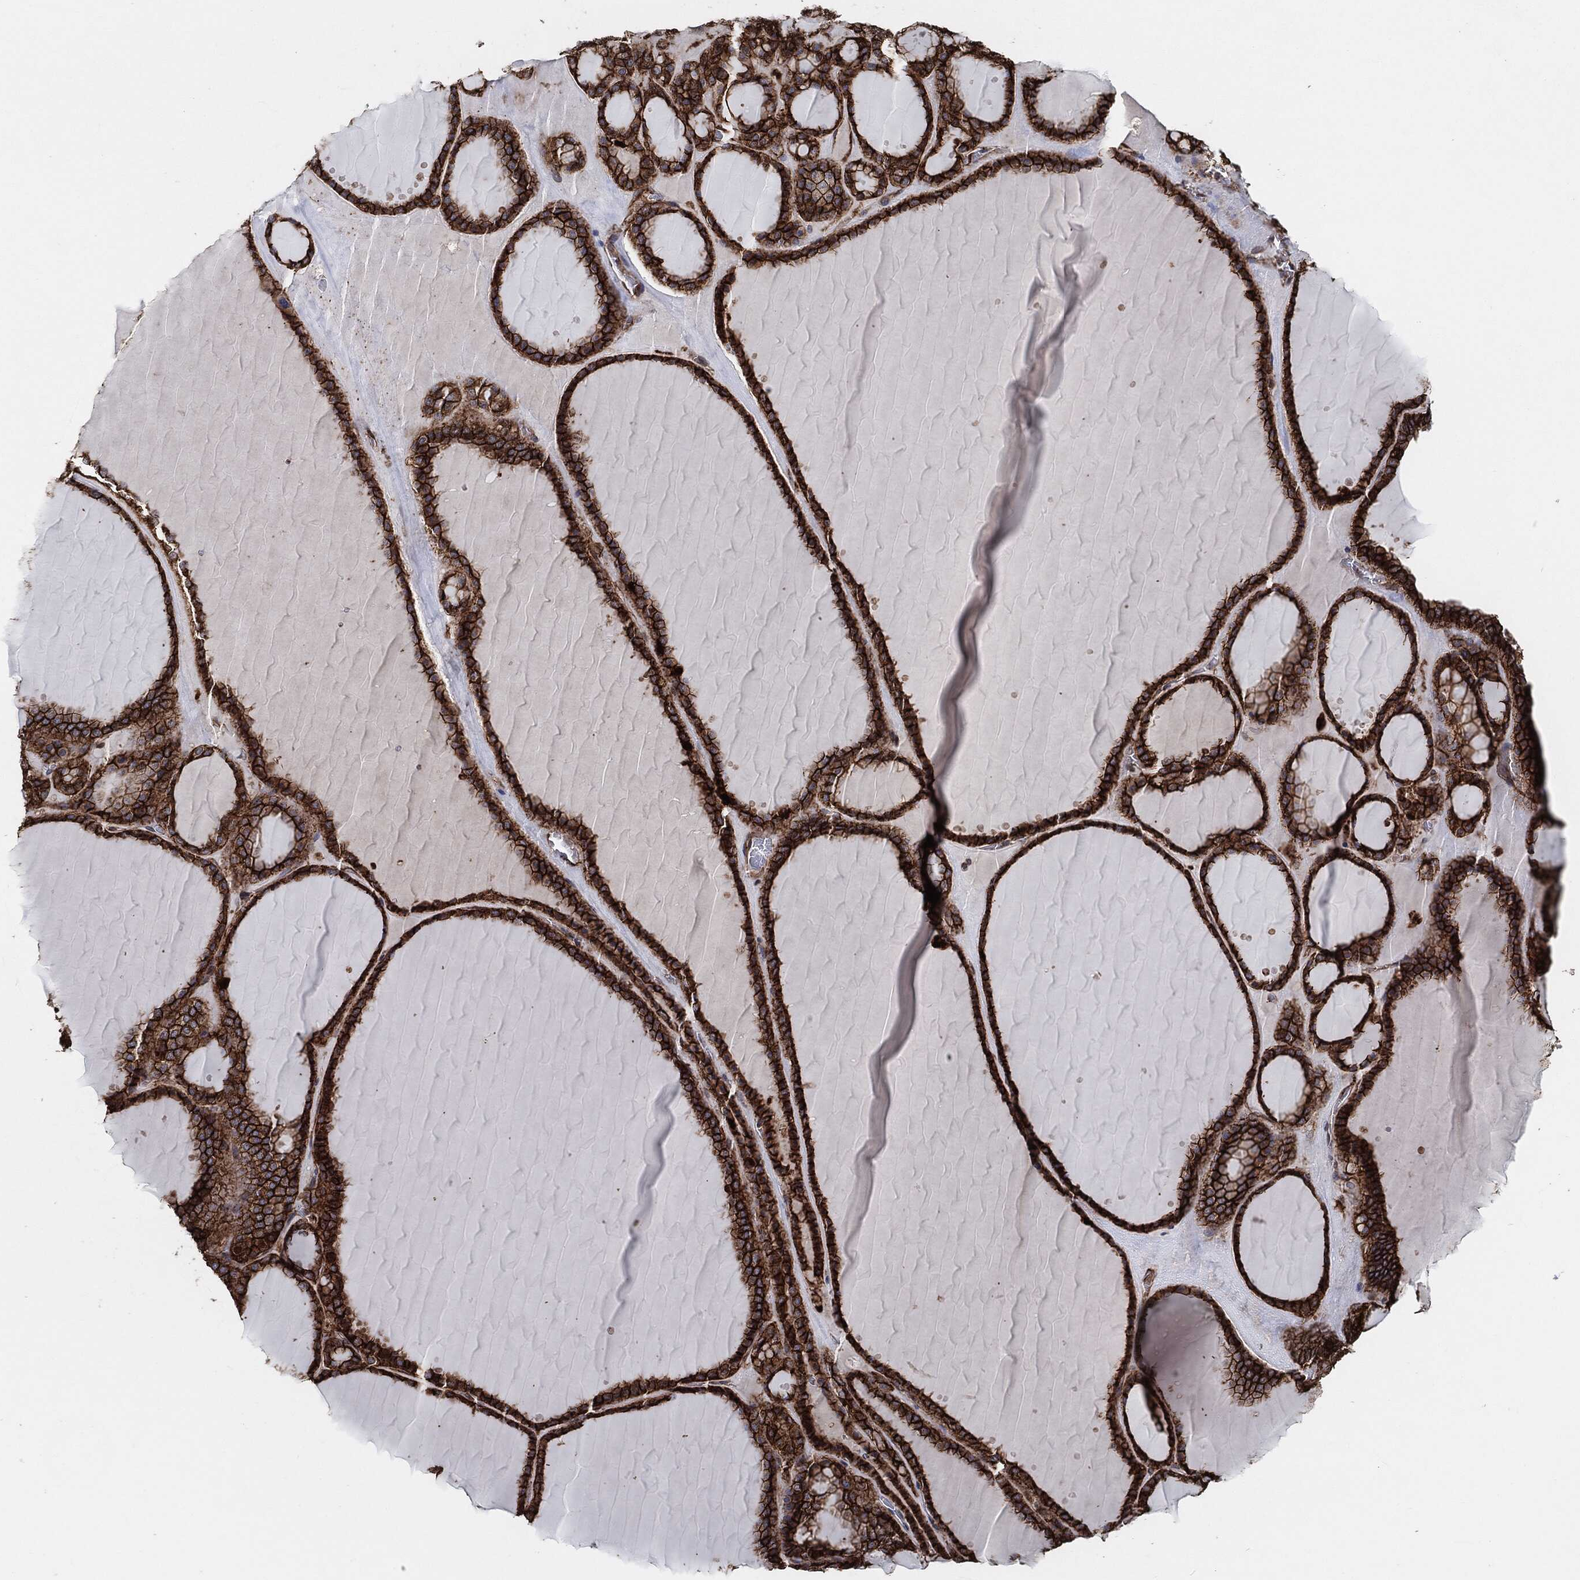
{"staining": {"intensity": "strong", "quantity": ">75%", "location": "cytoplasmic/membranous"}, "tissue": "thyroid gland", "cell_type": "Glandular cells", "image_type": "normal", "snomed": [{"axis": "morphology", "description": "Normal tissue, NOS"}, {"axis": "topography", "description": "Thyroid gland"}], "caption": "About >75% of glandular cells in unremarkable human thyroid gland display strong cytoplasmic/membranous protein positivity as visualized by brown immunohistochemical staining.", "gene": "CTNNA1", "patient": {"sex": "male", "age": 63}}